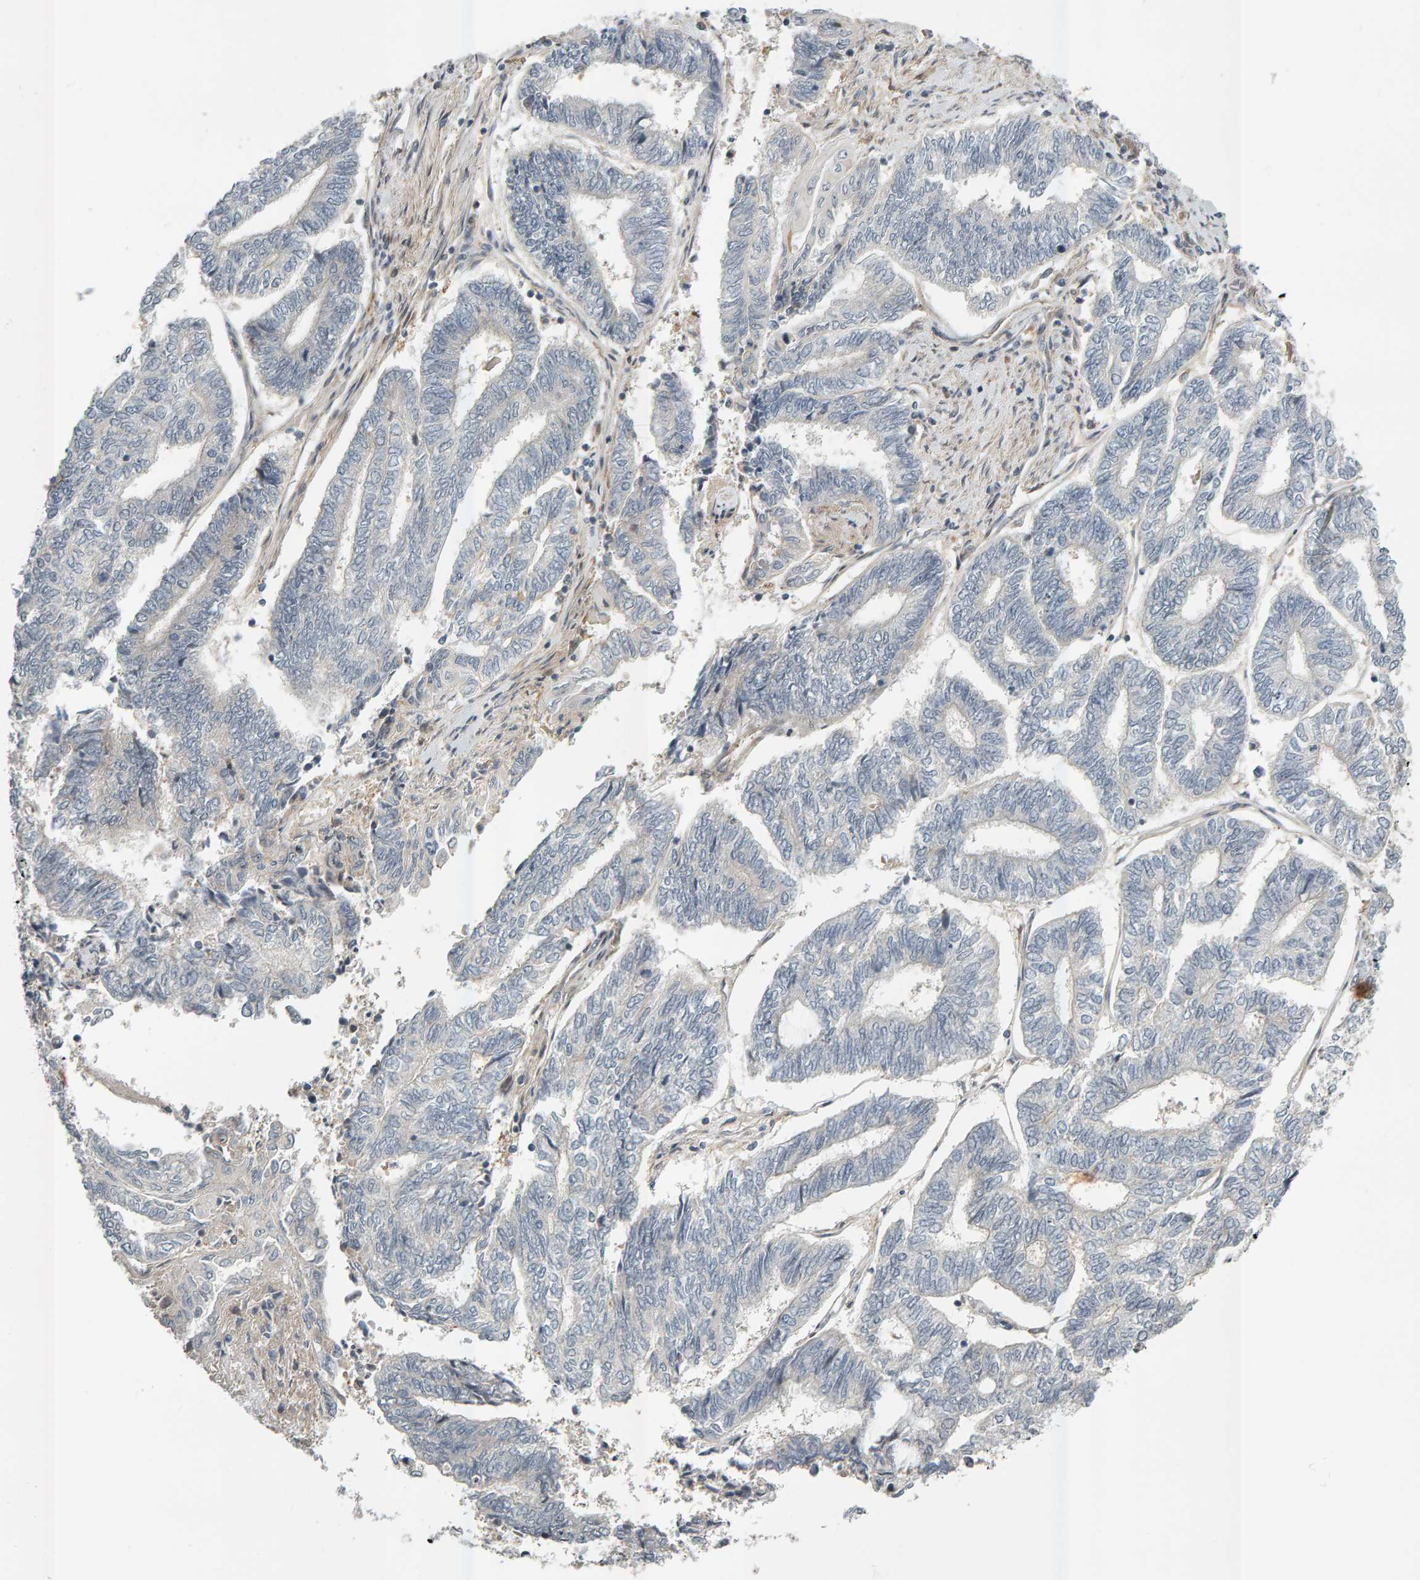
{"staining": {"intensity": "negative", "quantity": "none", "location": "none"}, "tissue": "endometrial cancer", "cell_type": "Tumor cells", "image_type": "cancer", "snomed": [{"axis": "morphology", "description": "Adenocarcinoma, NOS"}, {"axis": "topography", "description": "Uterus"}, {"axis": "topography", "description": "Endometrium"}], "caption": "Human endometrial cancer (adenocarcinoma) stained for a protein using immunohistochemistry shows no expression in tumor cells.", "gene": "ZNF160", "patient": {"sex": "female", "age": 70}}